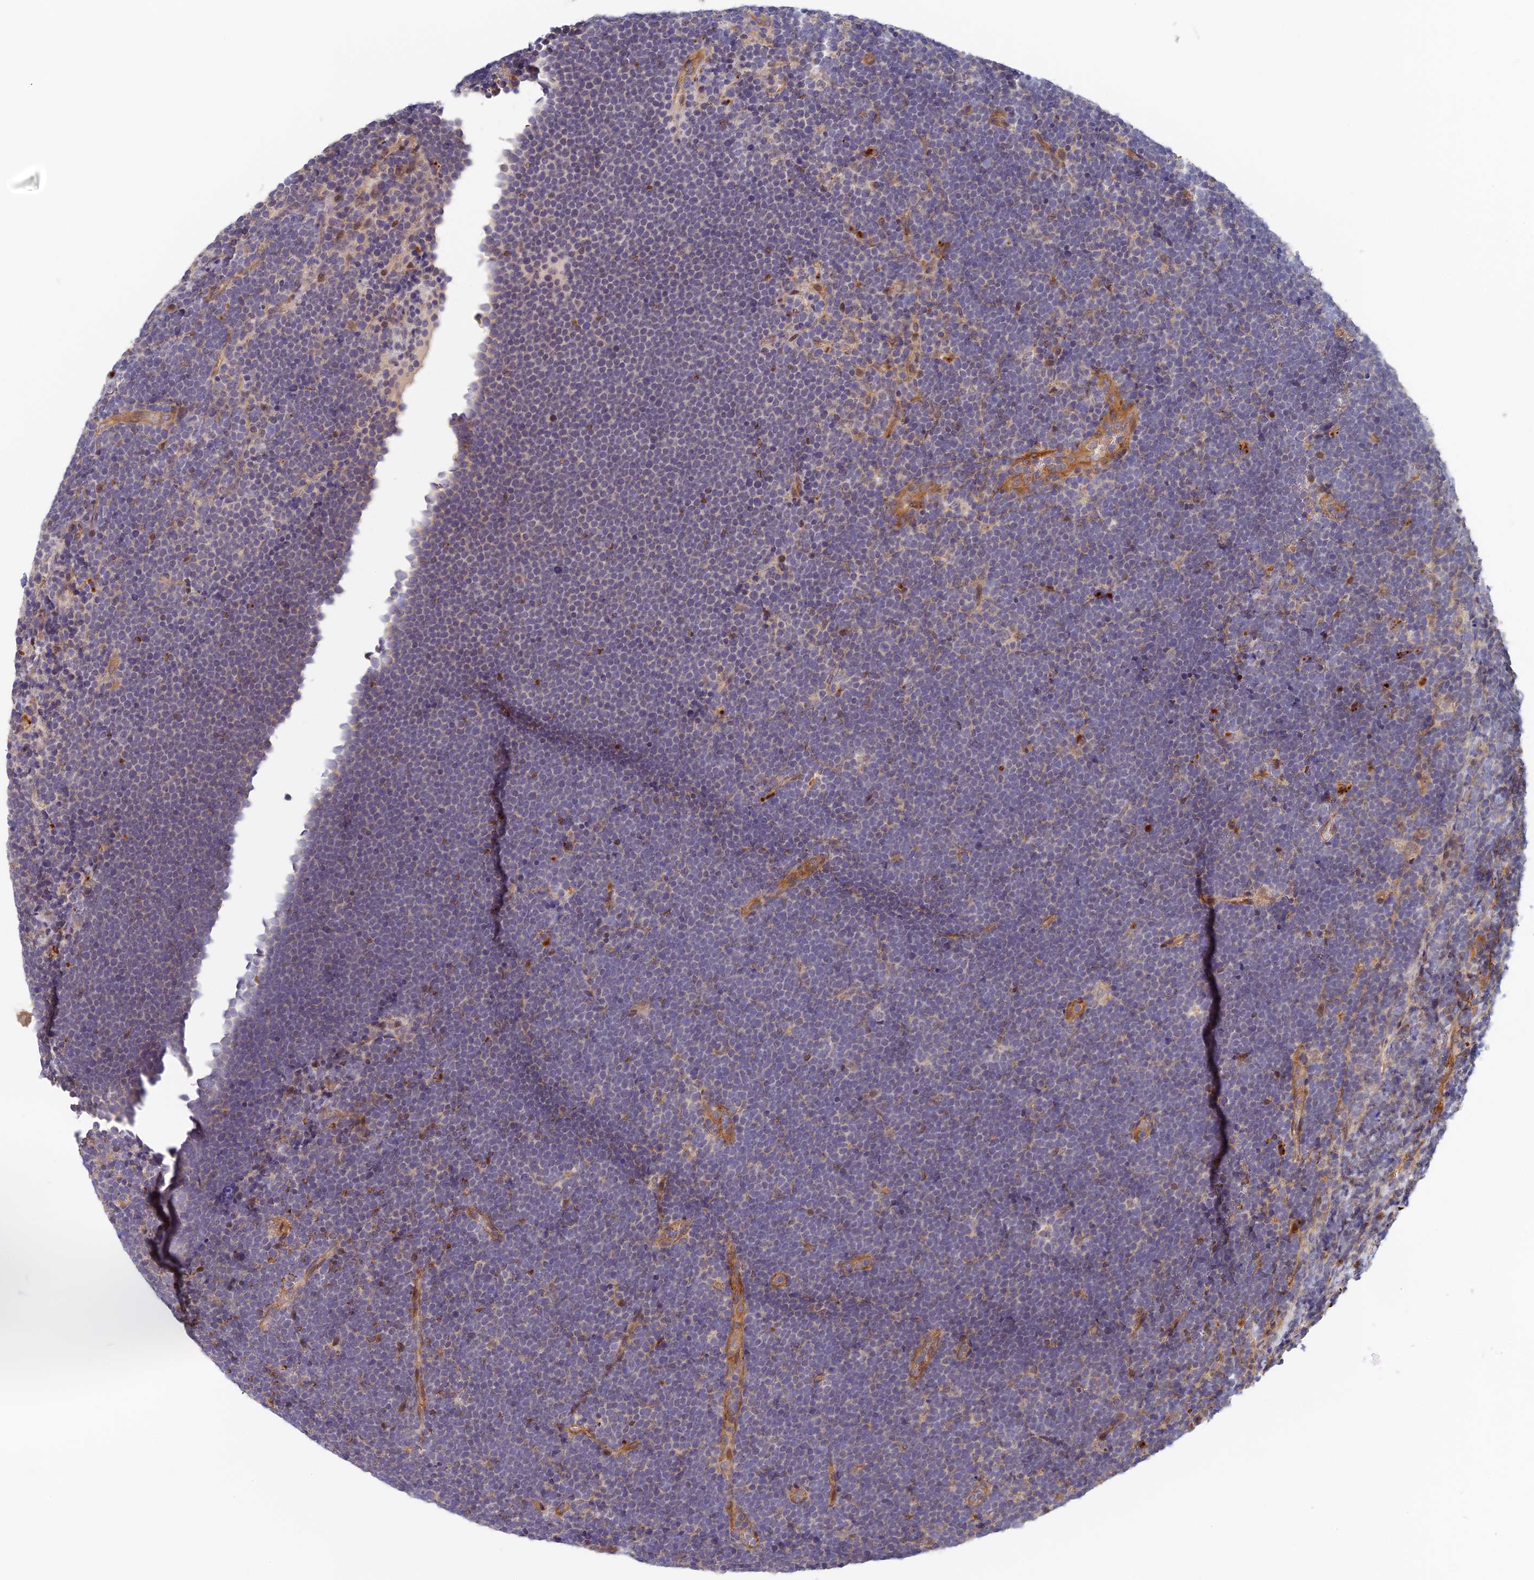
{"staining": {"intensity": "negative", "quantity": "none", "location": "none"}, "tissue": "lymphoma", "cell_type": "Tumor cells", "image_type": "cancer", "snomed": [{"axis": "morphology", "description": "Malignant lymphoma, non-Hodgkin's type, High grade"}, {"axis": "topography", "description": "Lymph node"}], "caption": "Immunohistochemical staining of lymphoma reveals no significant expression in tumor cells.", "gene": "MISP3", "patient": {"sex": "male", "age": 13}}